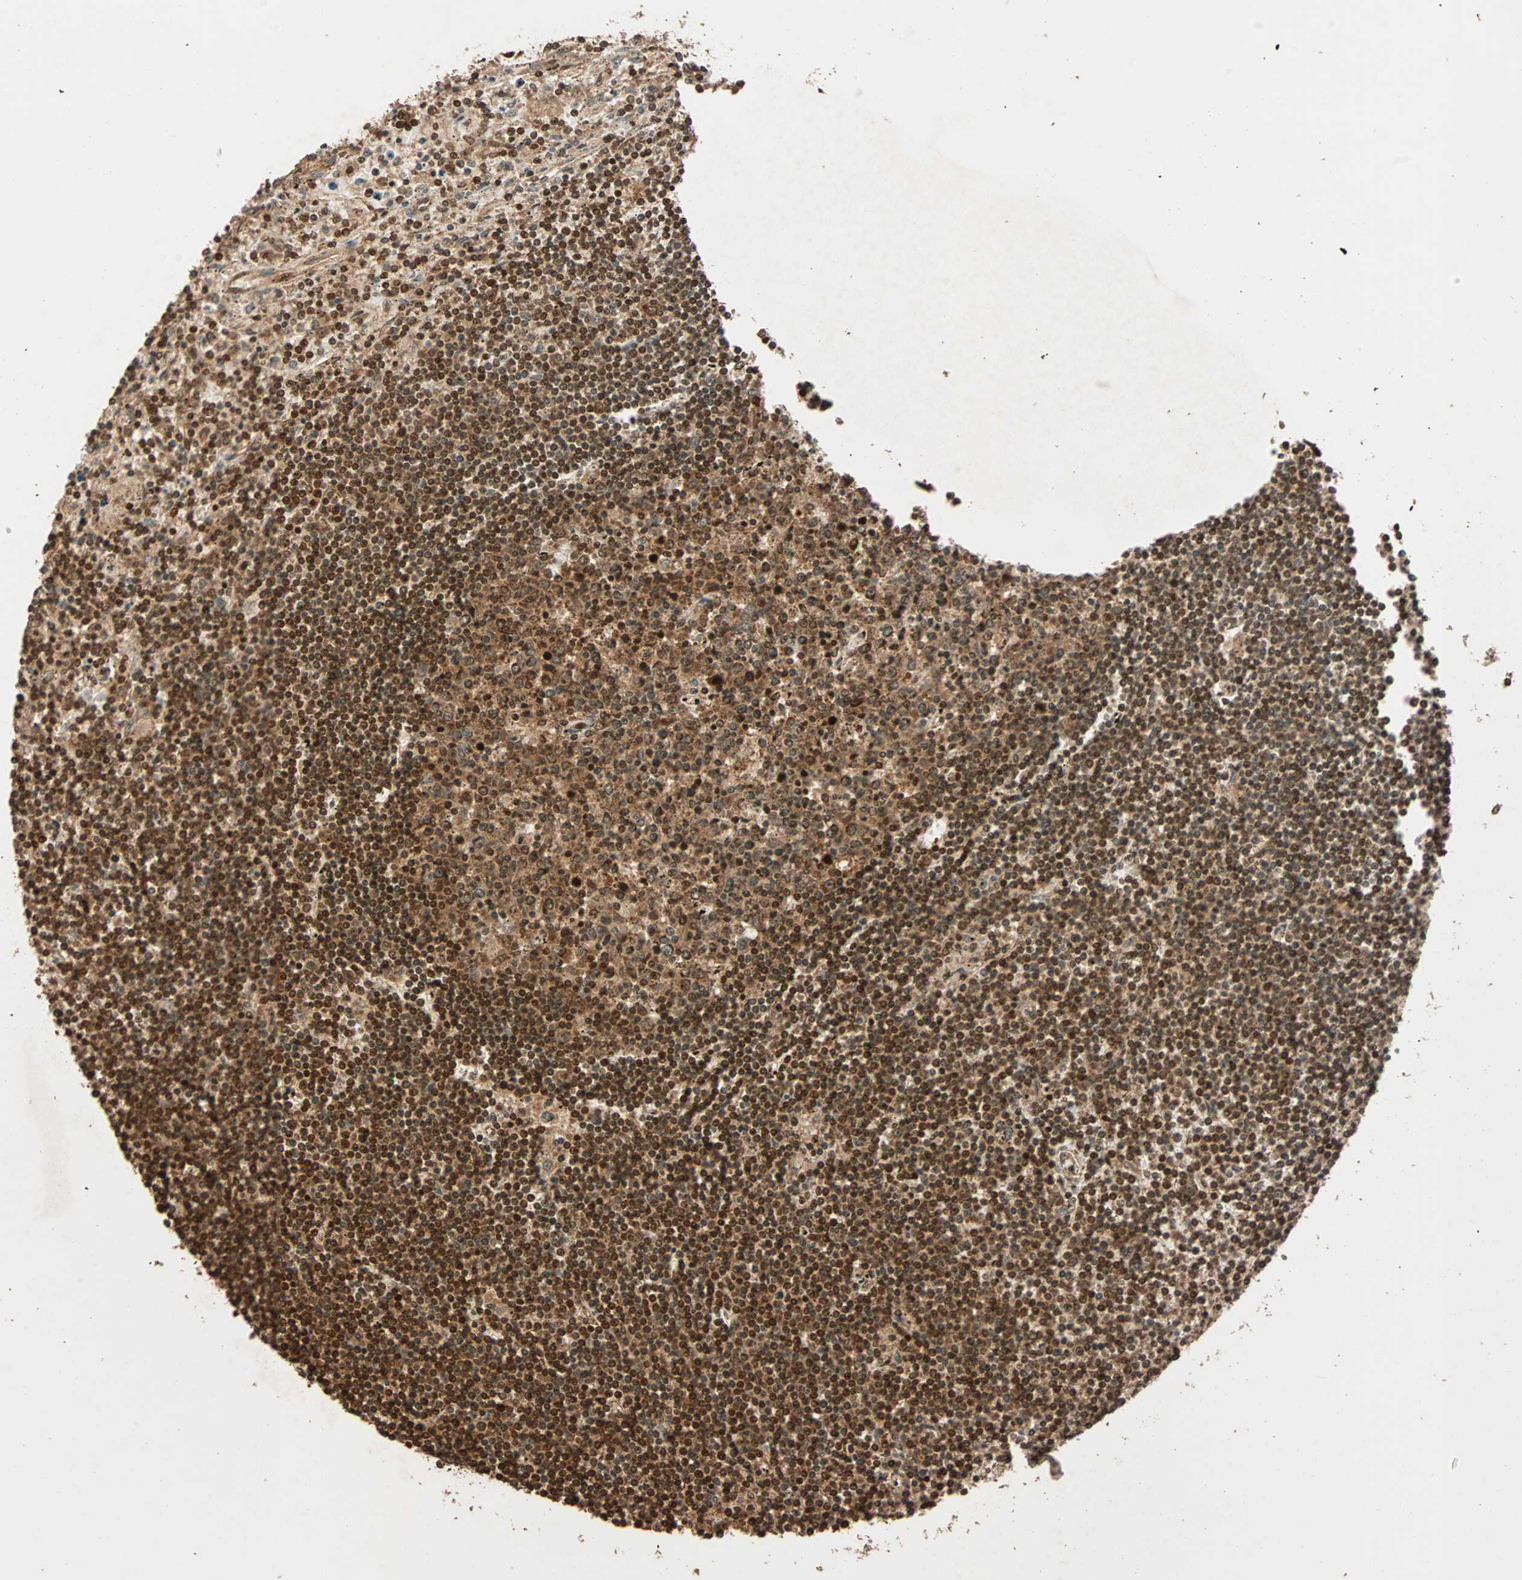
{"staining": {"intensity": "strong", "quantity": ">75%", "location": "nuclear"}, "tissue": "lymphoma", "cell_type": "Tumor cells", "image_type": "cancer", "snomed": [{"axis": "morphology", "description": "Malignant lymphoma, non-Hodgkin's type, Low grade"}, {"axis": "topography", "description": "Spleen"}], "caption": "Tumor cells exhibit high levels of strong nuclear positivity in about >75% of cells in lymphoma. (DAB (3,3'-diaminobenzidine) IHC with brightfield microscopy, high magnification).", "gene": "ALKBH5", "patient": {"sex": "male", "age": 76}}